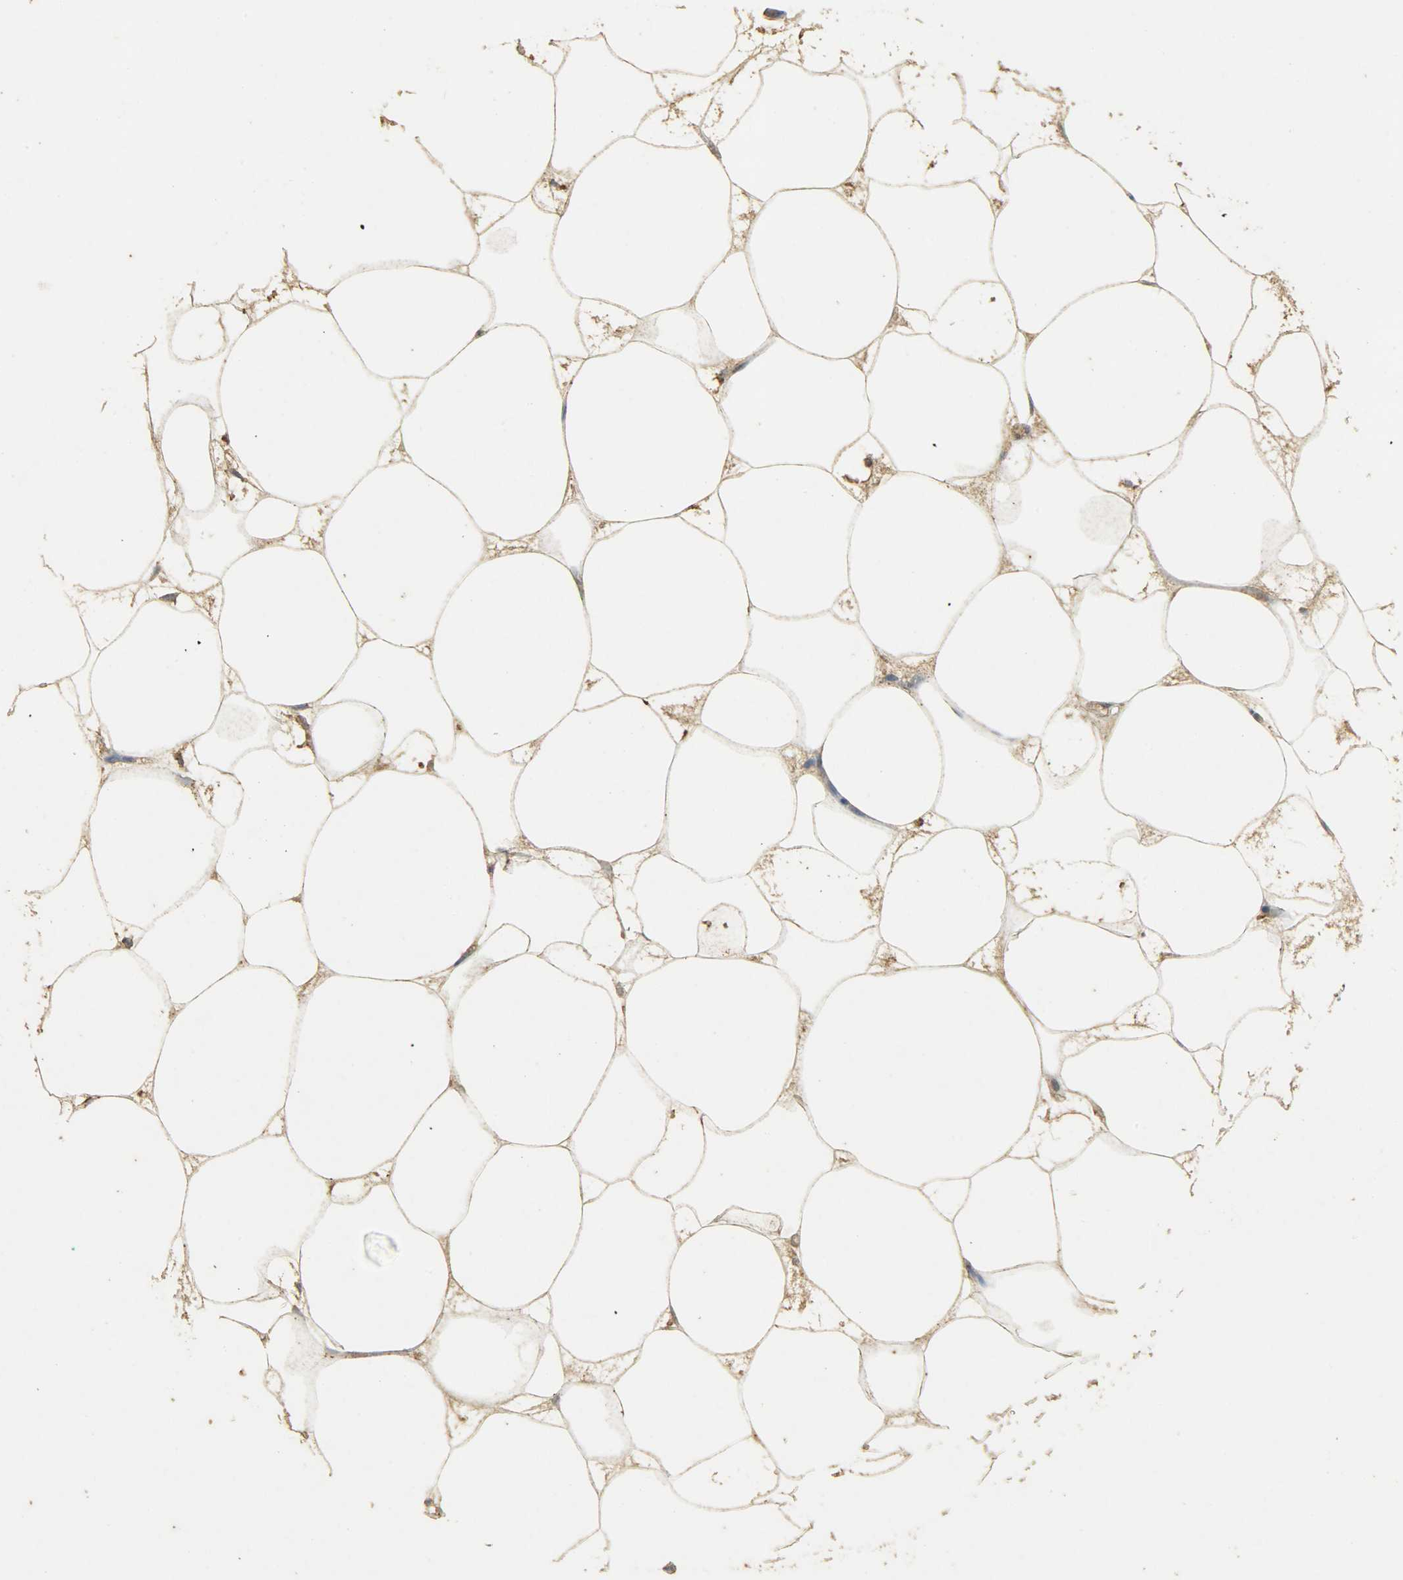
{"staining": {"intensity": "moderate", "quantity": ">75%", "location": "cytoplasmic/membranous"}, "tissue": "adipose tissue", "cell_type": "Adipocytes", "image_type": "normal", "snomed": [{"axis": "morphology", "description": "Normal tissue, NOS"}, {"axis": "morphology", "description": "Duct carcinoma"}, {"axis": "topography", "description": "Breast"}, {"axis": "topography", "description": "Adipose tissue"}], "caption": "Brown immunohistochemical staining in normal adipose tissue demonstrates moderate cytoplasmic/membranous staining in approximately >75% of adipocytes.", "gene": "ASB9", "patient": {"sex": "female", "age": 37}}